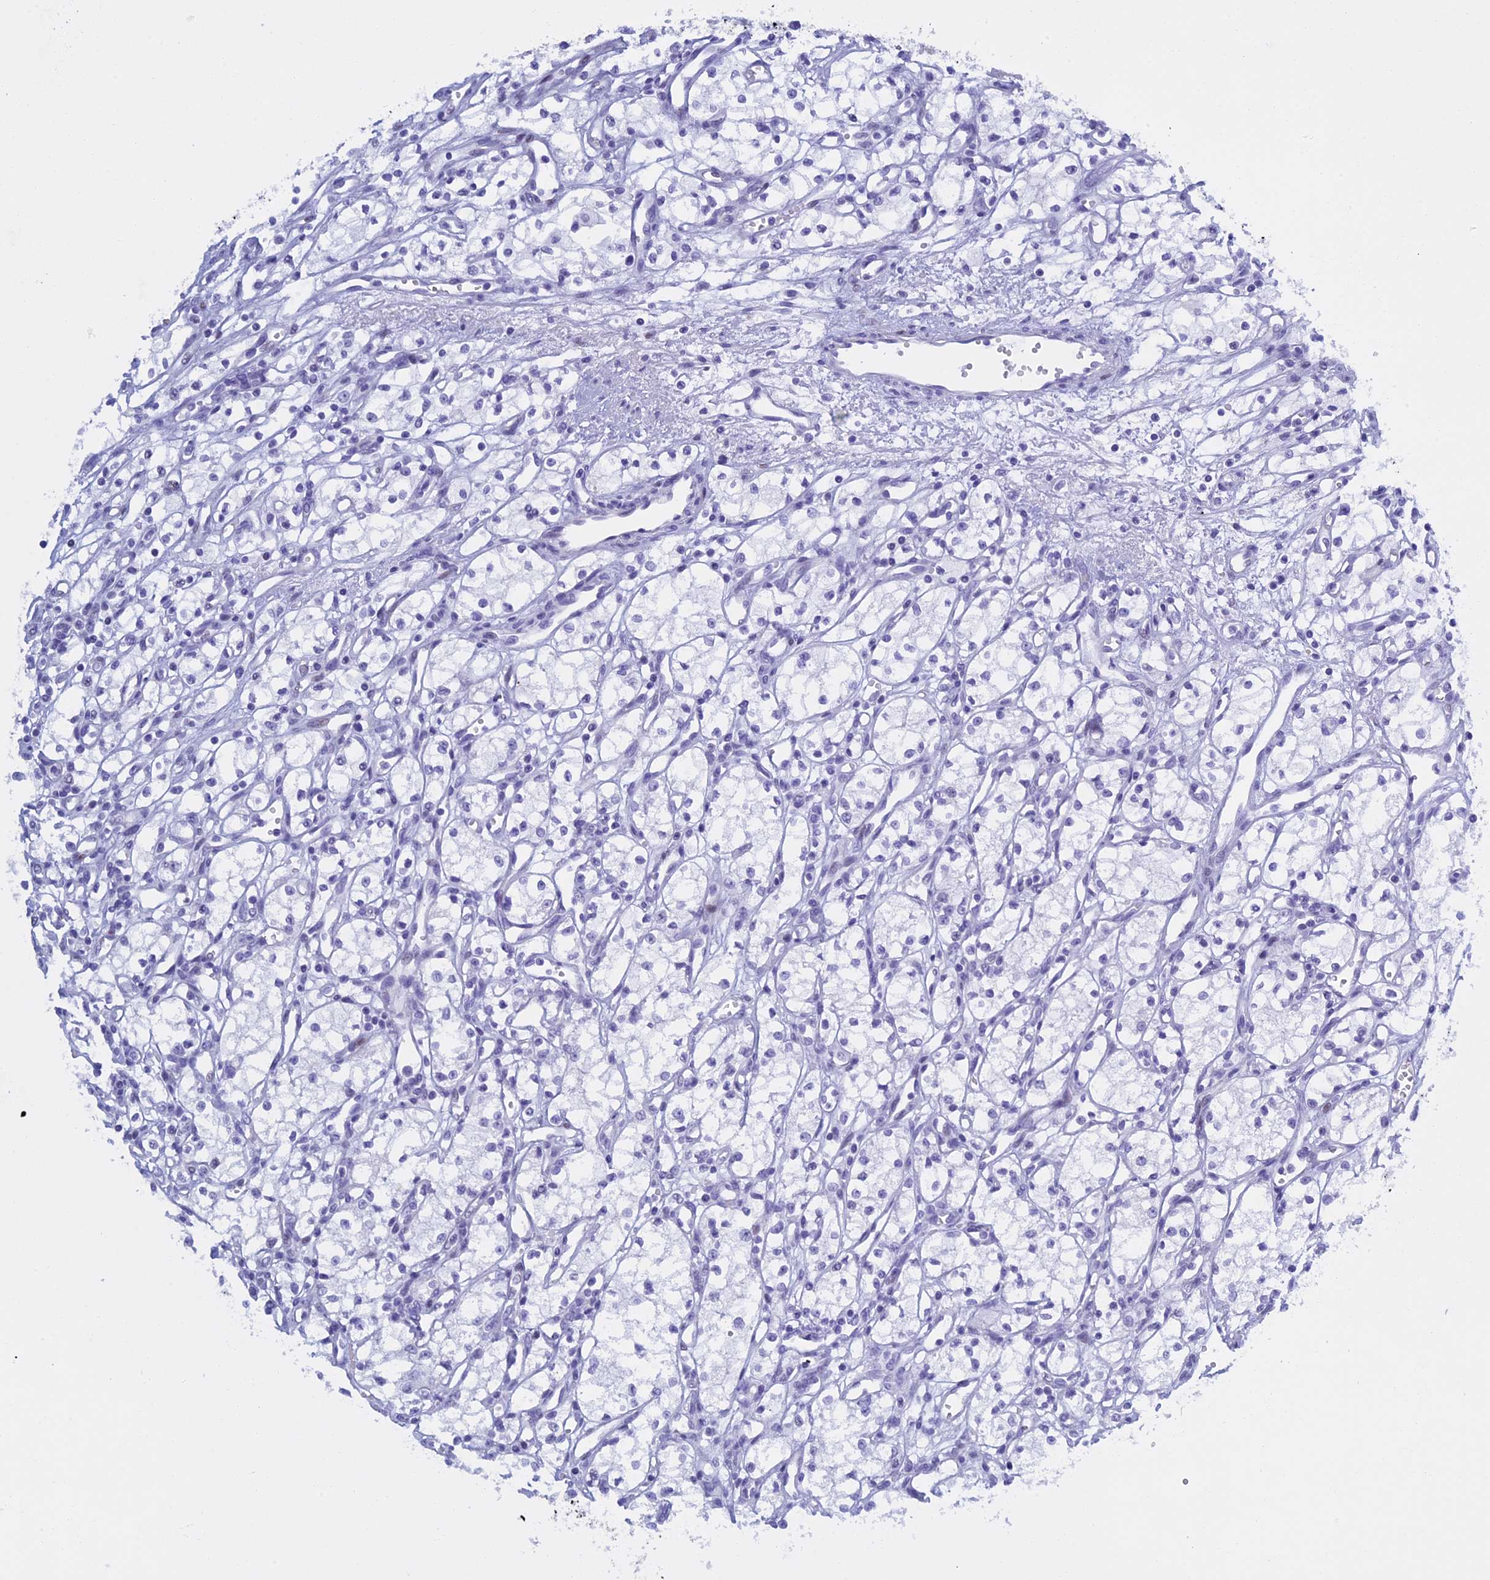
{"staining": {"intensity": "negative", "quantity": "none", "location": "none"}, "tissue": "renal cancer", "cell_type": "Tumor cells", "image_type": "cancer", "snomed": [{"axis": "morphology", "description": "Adenocarcinoma, NOS"}, {"axis": "topography", "description": "Kidney"}], "caption": "Immunohistochemistry of adenocarcinoma (renal) shows no expression in tumor cells.", "gene": "KCTD21", "patient": {"sex": "male", "age": 59}}